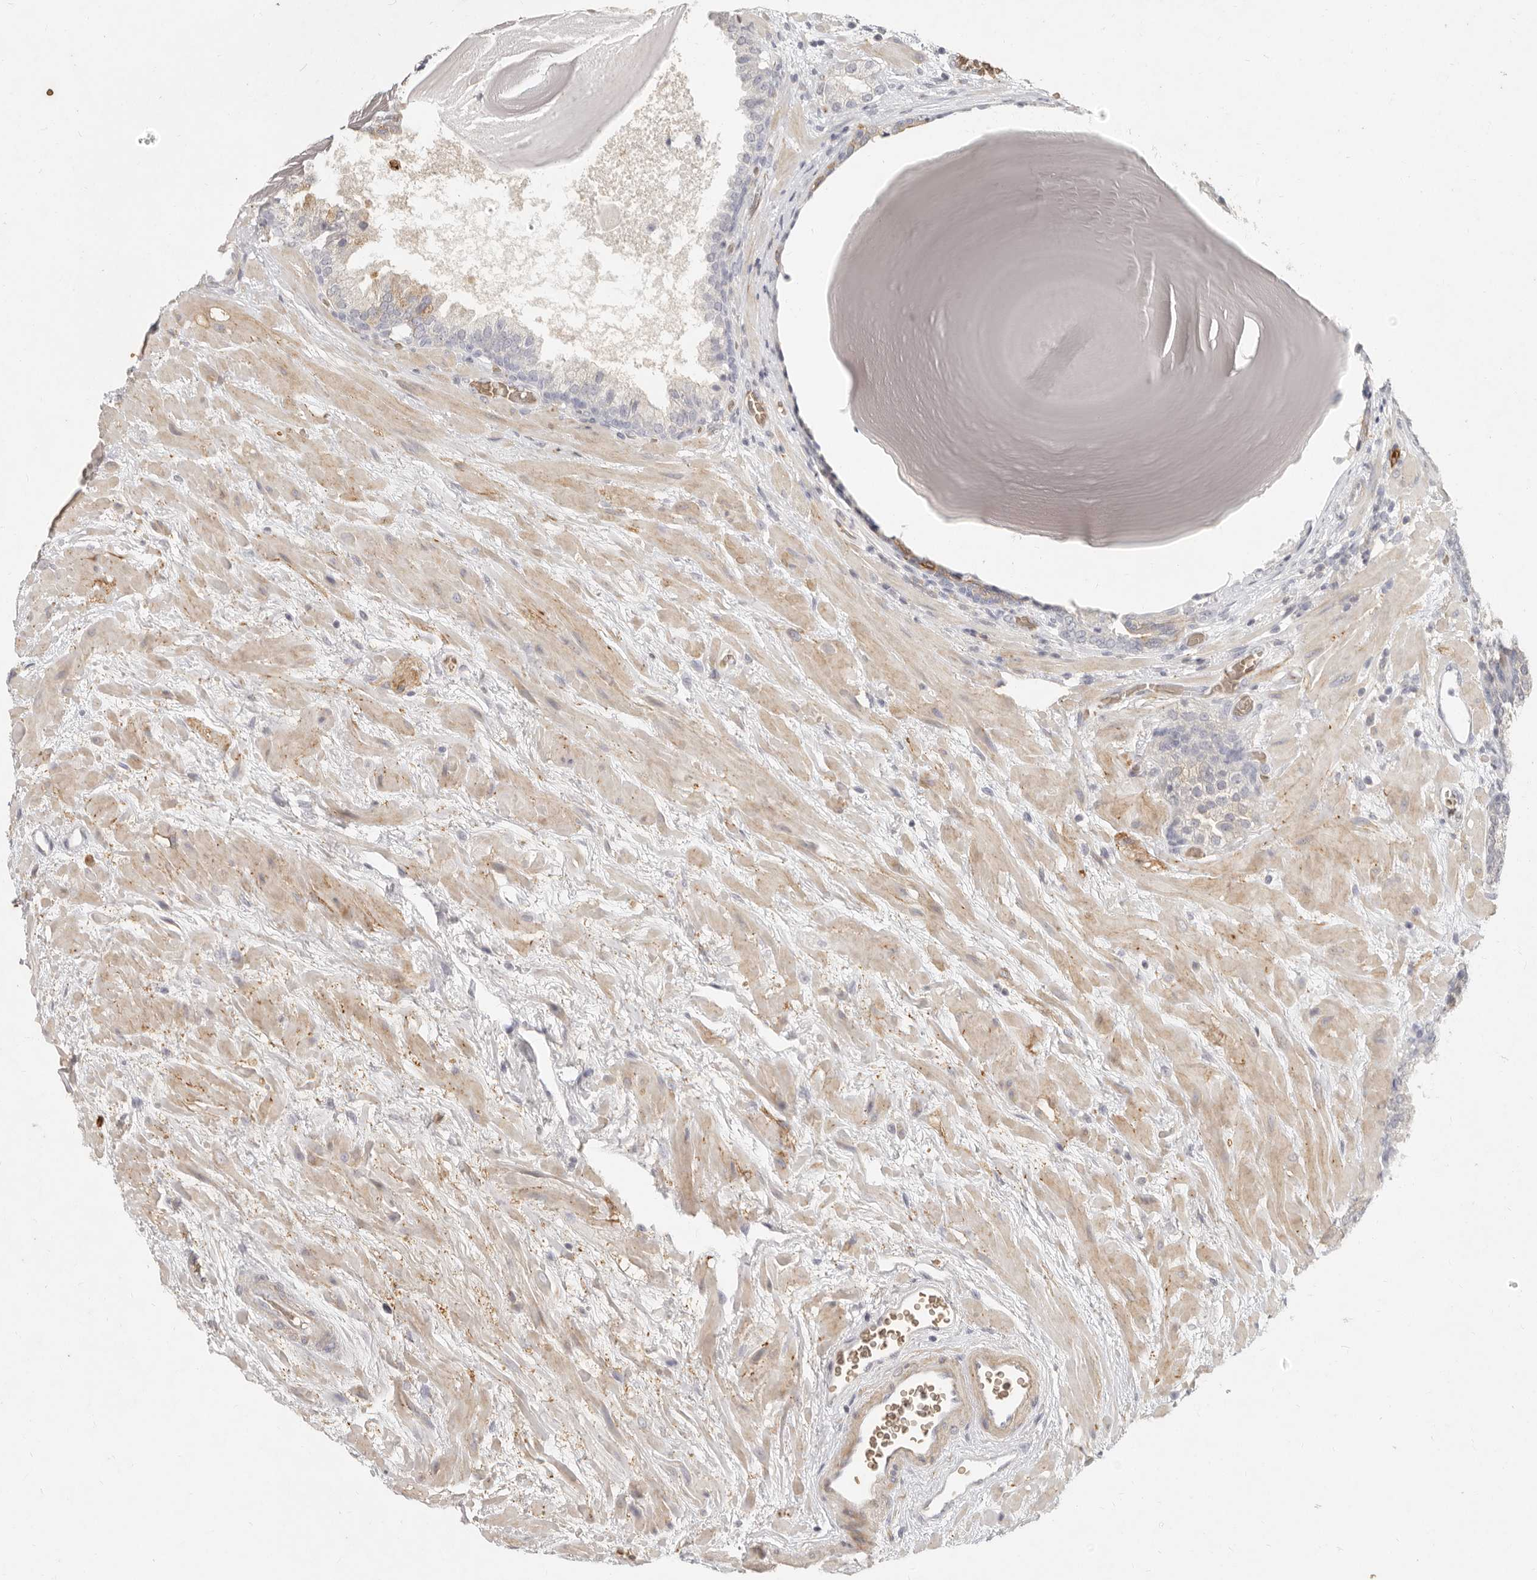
{"staining": {"intensity": "weak", "quantity": "25%-75%", "location": "cytoplasmic/membranous"}, "tissue": "prostate", "cell_type": "Glandular cells", "image_type": "normal", "snomed": [{"axis": "morphology", "description": "Normal tissue, NOS"}, {"axis": "topography", "description": "Prostate"}], "caption": "Protein positivity by IHC reveals weak cytoplasmic/membranous staining in about 25%-75% of glandular cells in unremarkable prostate. (DAB (3,3'-diaminobenzidine) IHC, brown staining for protein, blue staining for nuclei).", "gene": "NIBAN1", "patient": {"sex": "male", "age": 48}}